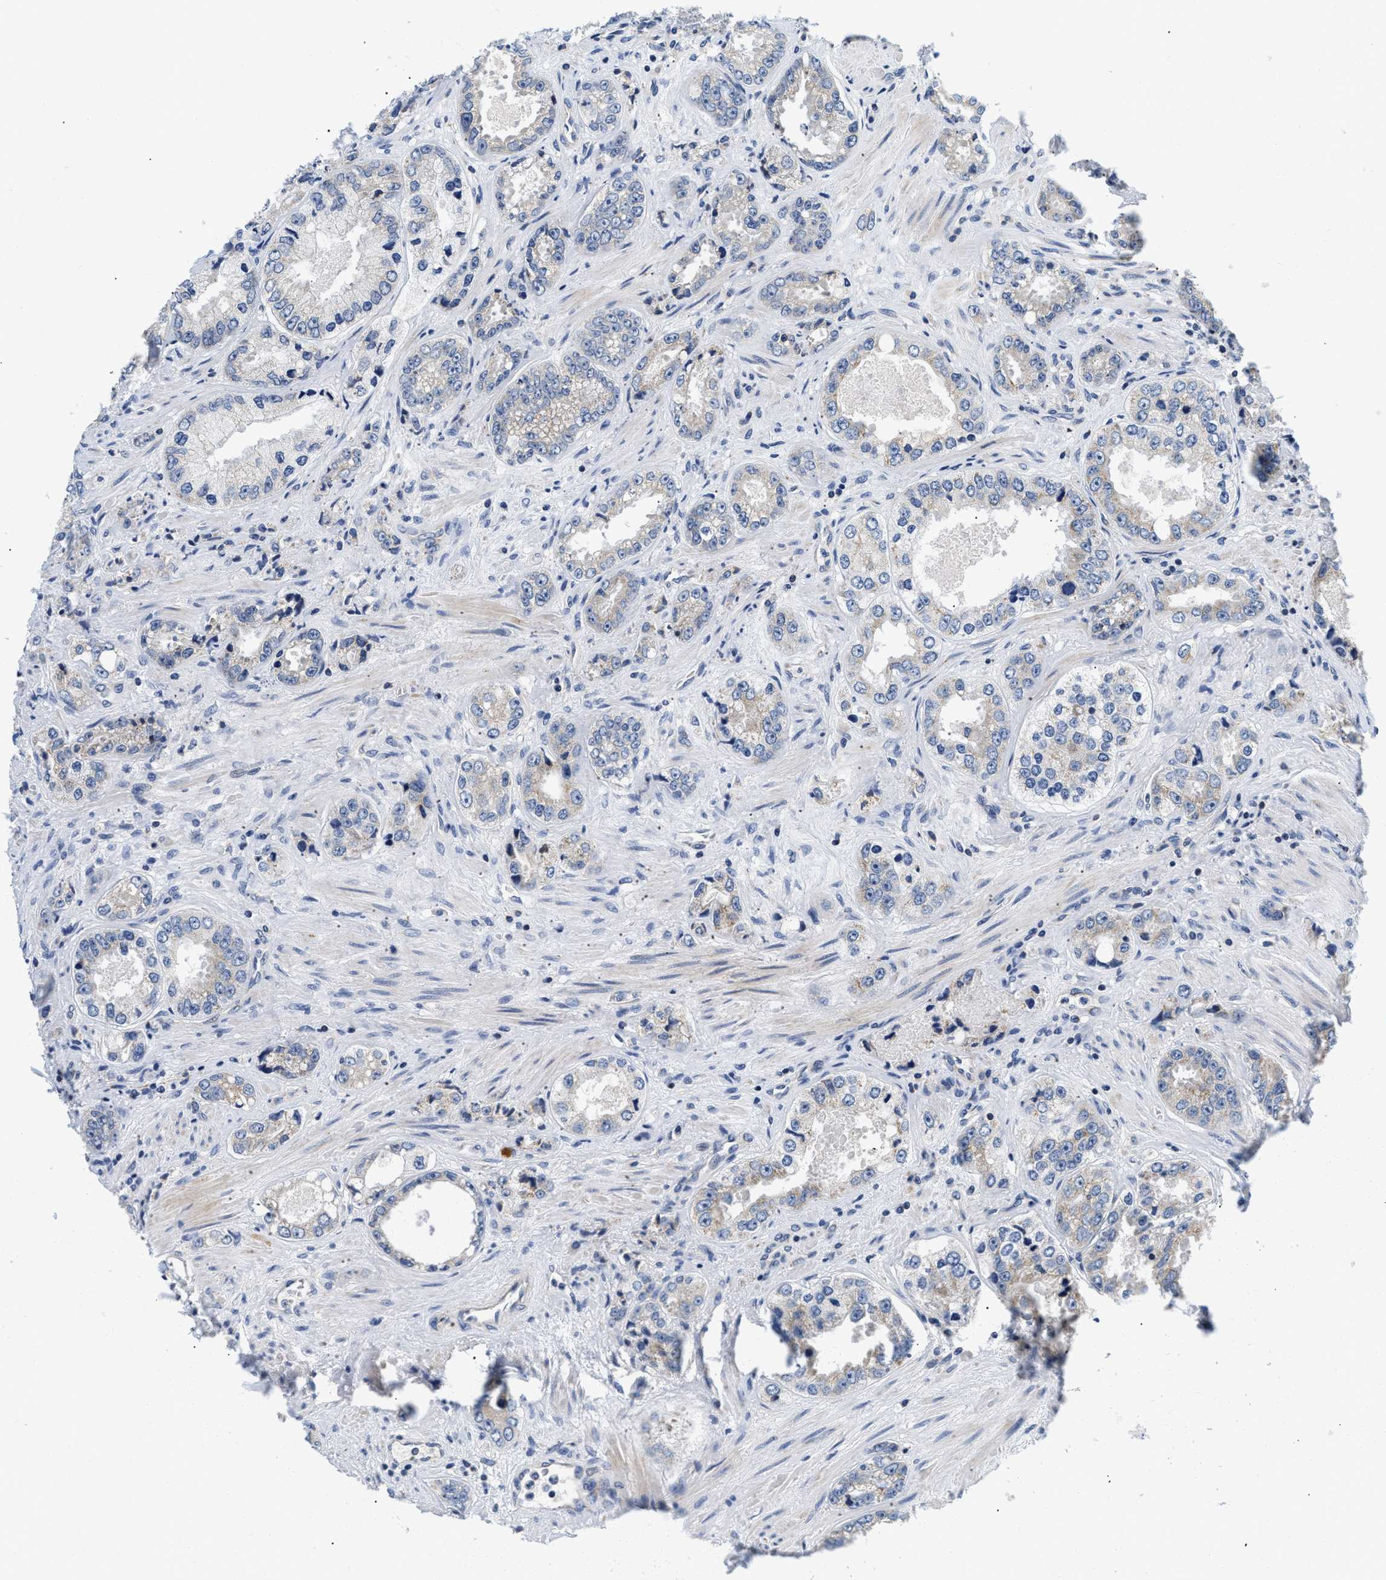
{"staining": {"intensity": "negative", "quantity": "none", "location": "none"}, "tissue": "prostate cancer", "cell_type": "Tumor cells", "image_type": "cancer", "snomed": [{"axis": "morphology", "description": "Adenocarcinoma, High grade"}, {"axis": "topography", "description": "Prostate"}], "caption": "Immunohistochemistry of human prostate high-grade adenocarcinoma displays no expression in tumor cells.", "gene": "PDP1", "patient": {"sex": "male", "age": 61}}